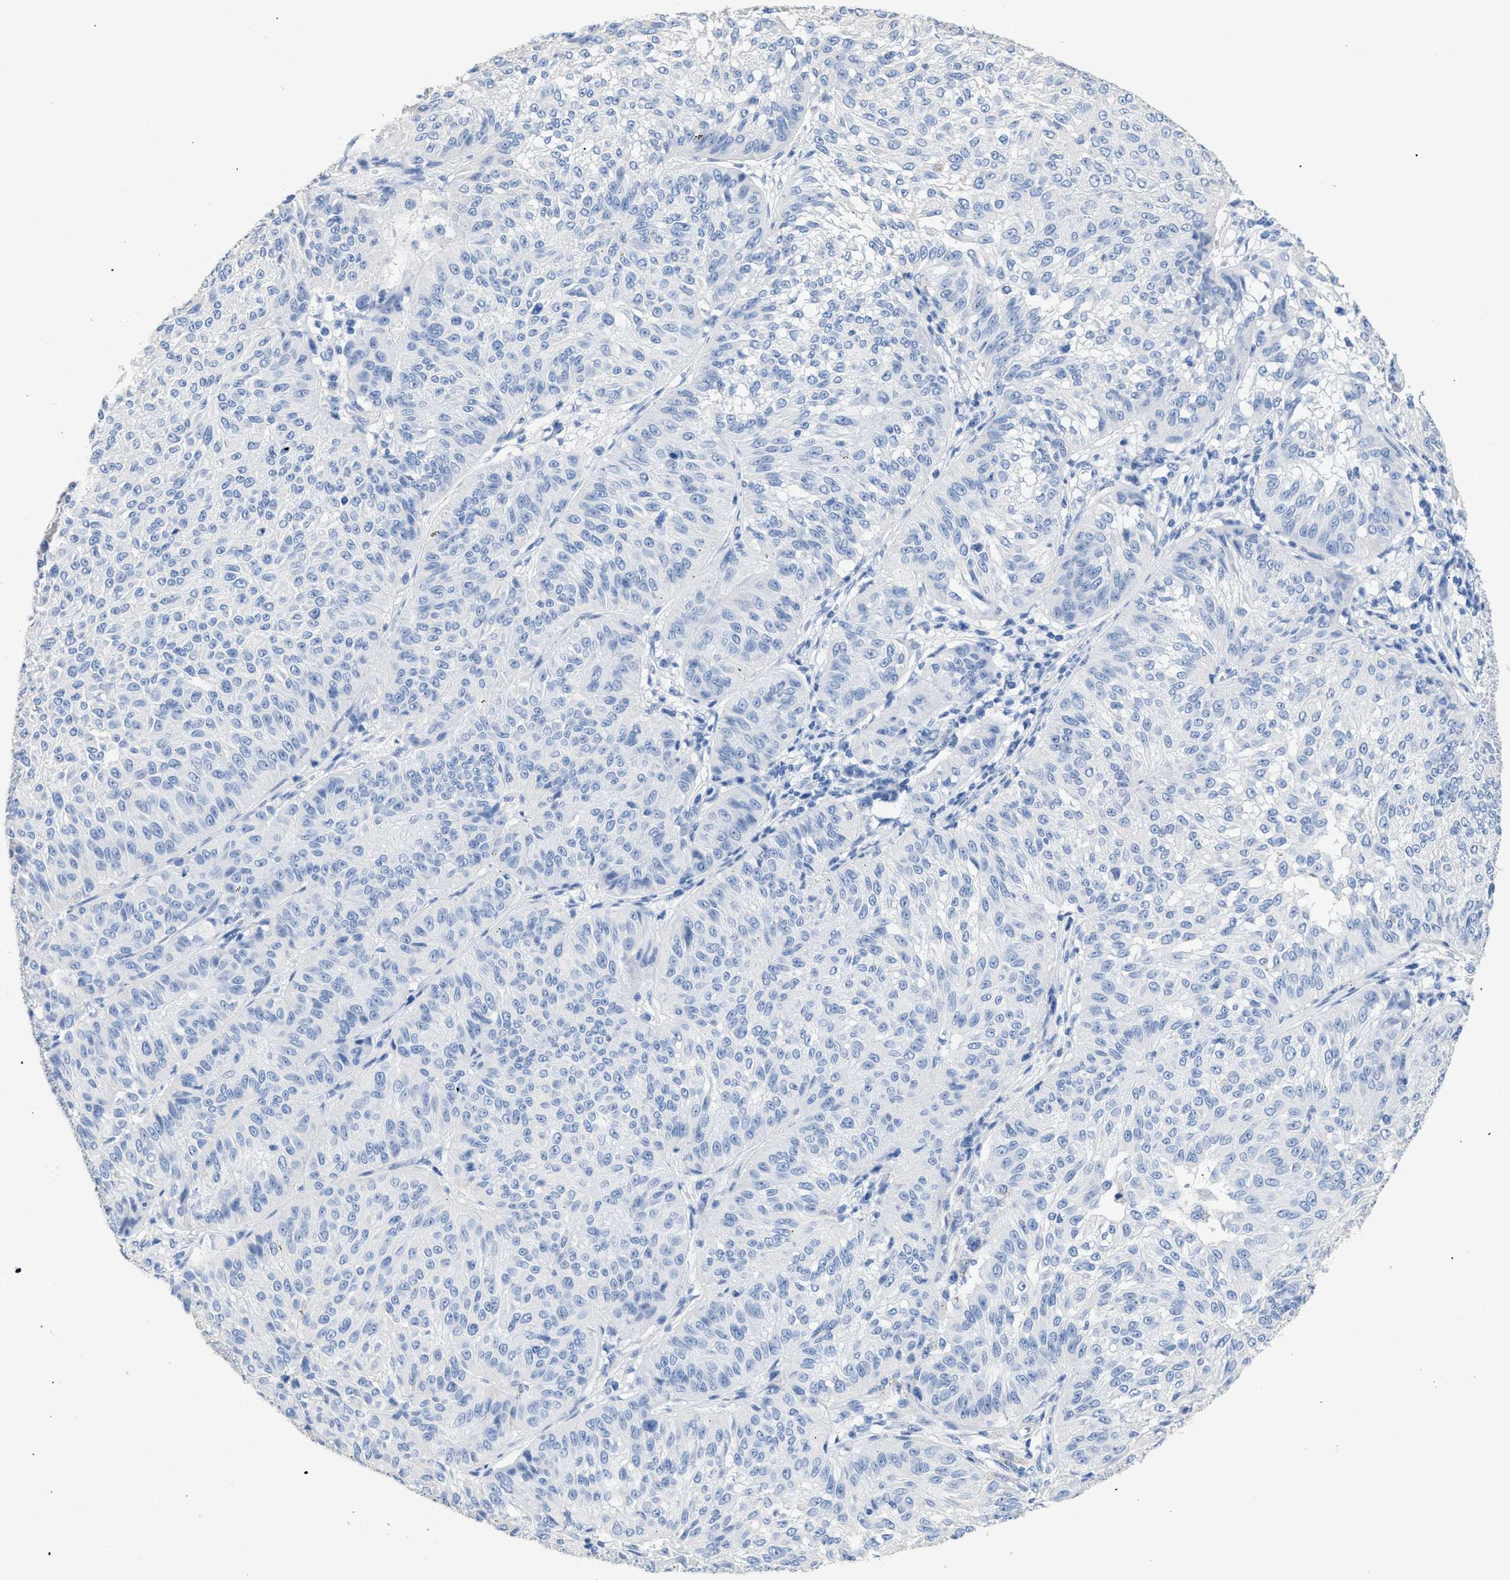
{"staining": {"intensity": "negative", "quantity": "none", "location": "none"}, "tissue": "melanoma", "cell_type": "Tumor cells", "image_type": "cancer", "snomed": [{"axis": "morphology", "description": "Malignant melanoma, NOS"}, {"axis": "topography", "description": "Skin"}], "caption": "The image exhibits no staining of tumor cells in melanoma.", "gene": "DLC1", "patient": {"sex": "female", "age": 72}}